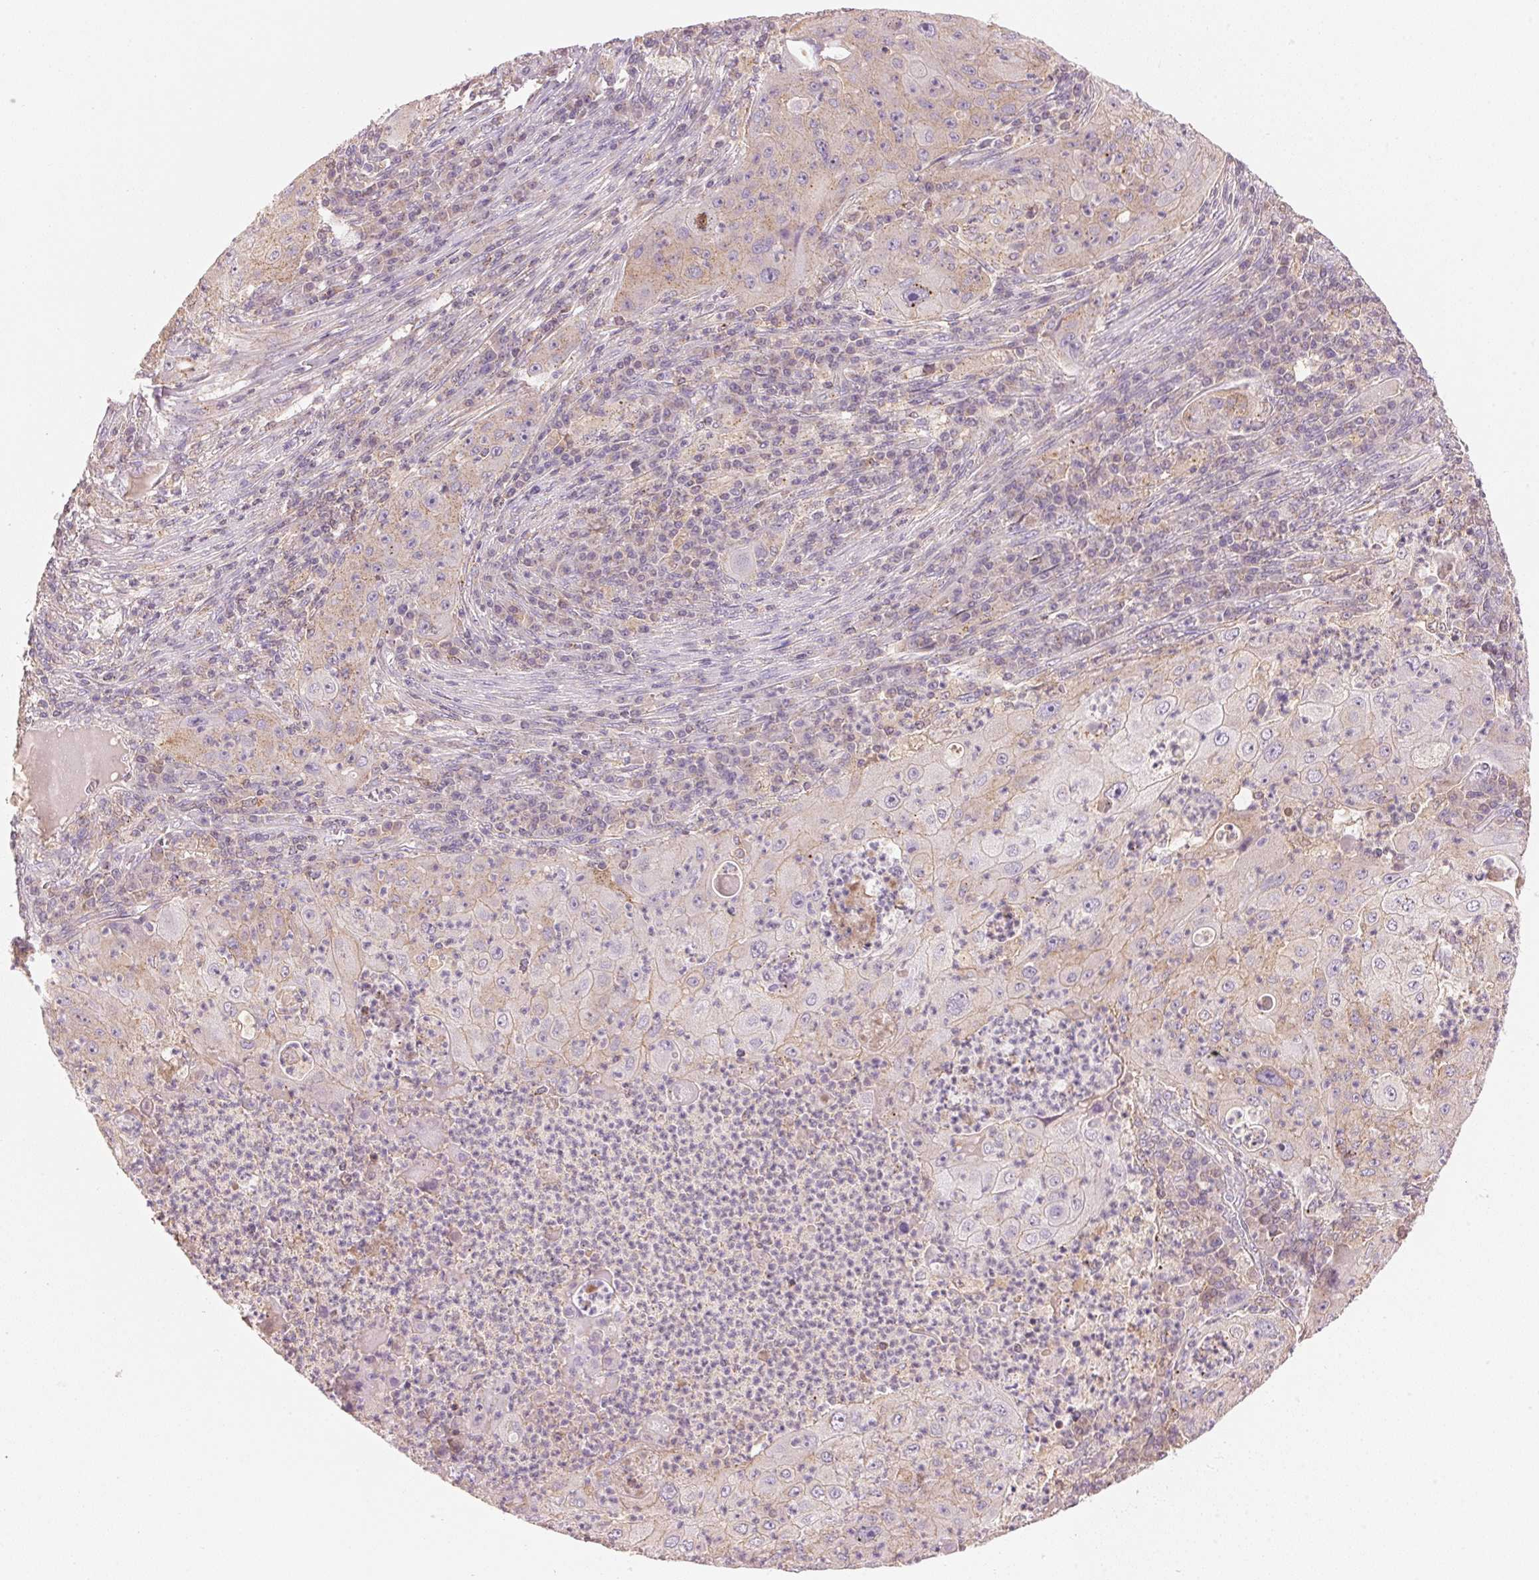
{"staining": {"intensity": "weak", "quantity": "25%-75%", "location": "cytoplasmic/membranous"}, "tissue": "lung cancer", "cell_type": "Tumor cells", "image_type": "cancer", "snomed": [{"axis": "morphology", "description": "Squamous cell carcinoma, NOS"}, {"axis": "topography", "description": "Lung"}], "caption": "Protein analysis of squamous cell carcinoma (lung) tissue demonstrates weak cytoplasmic/membranous positivity in approximately 25%-75% of tumor cells.", "gene": "HOXB13", "patient": {"sex": "female", "age": 59}}